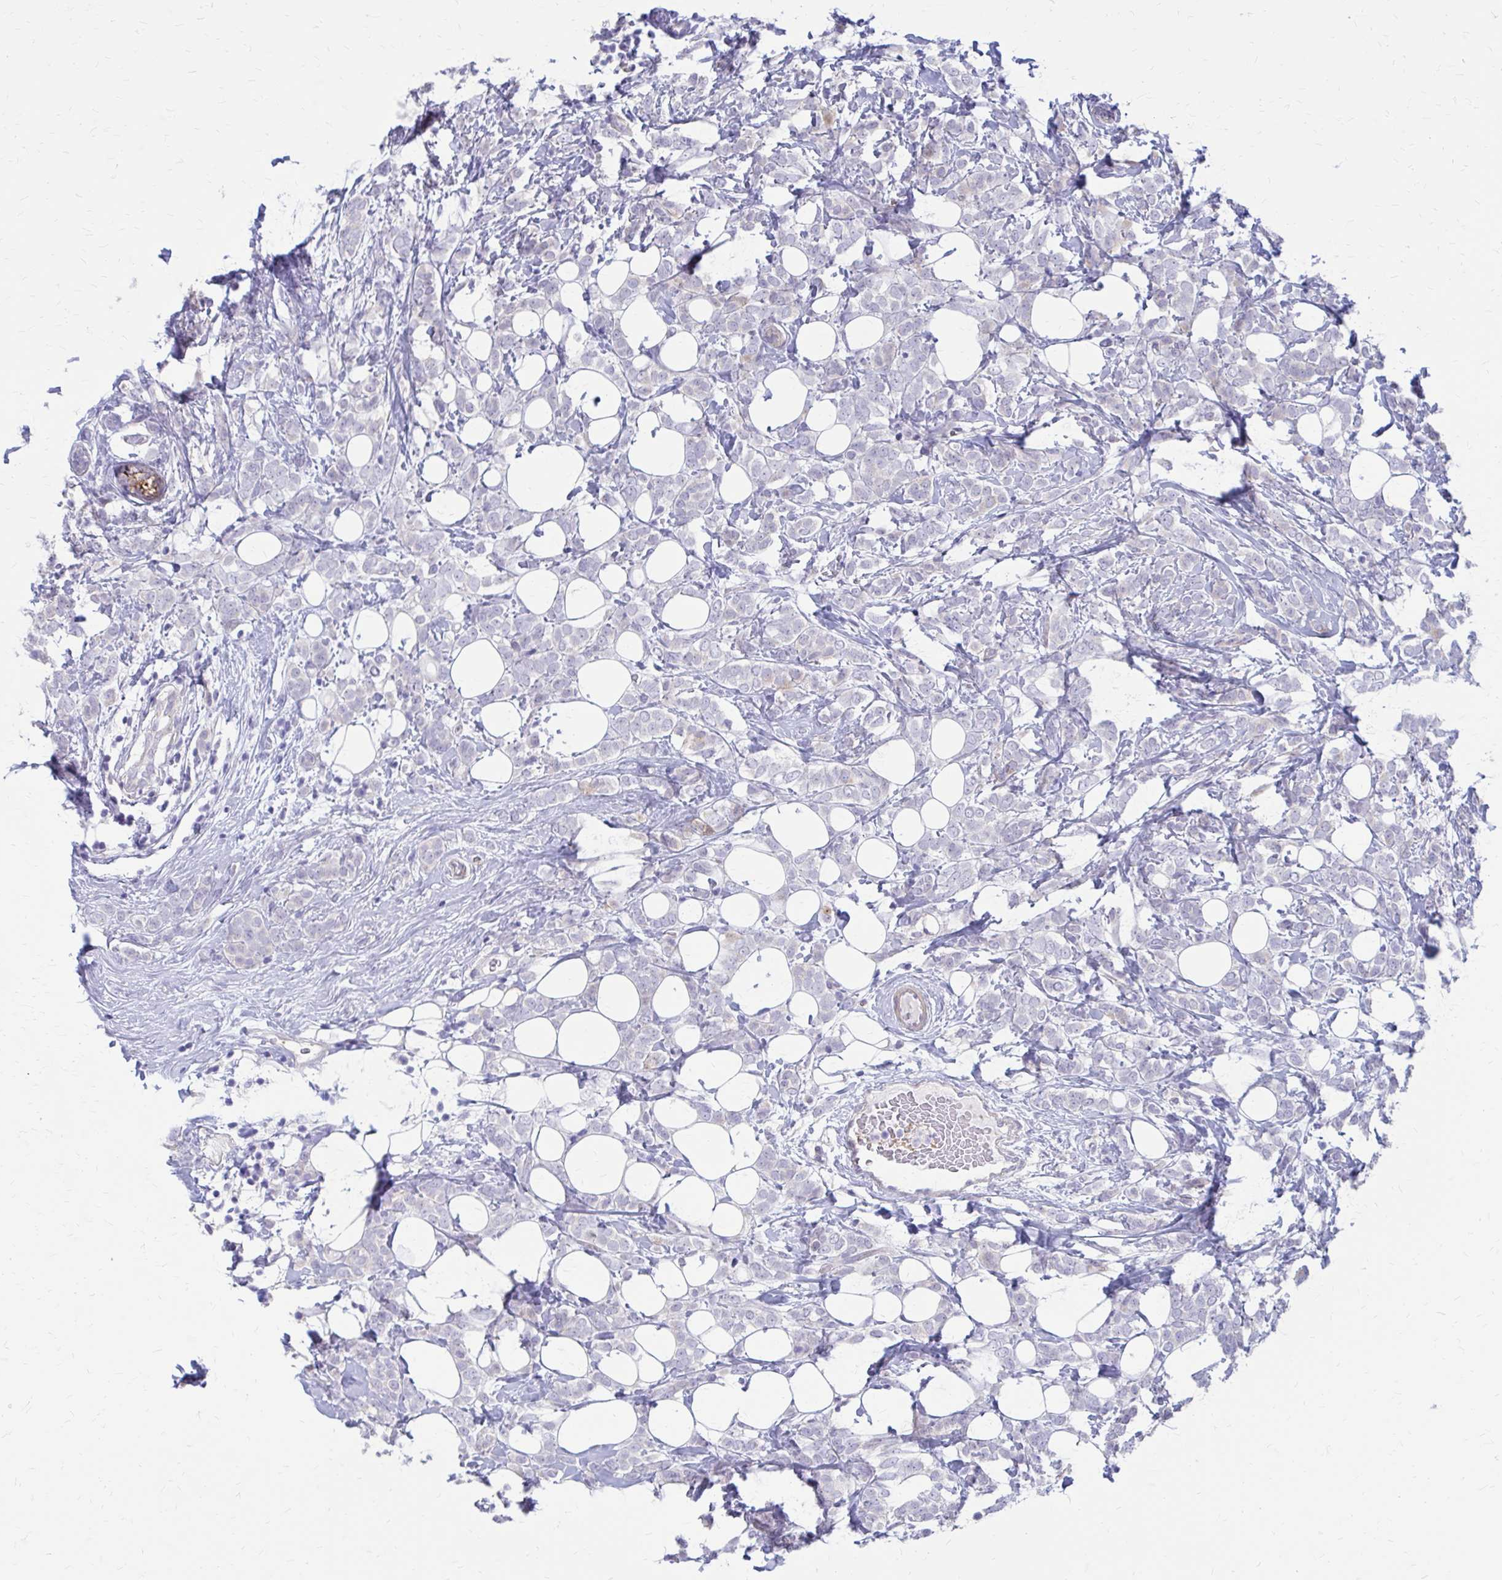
{"staining": {"intensity": "negative", "quantity": "none", "location": "none"}, "tissue": "breast cancer", "cell_type": "Tumor cells", "image_type": "cancer", "snomed": [{"axis": "morphology", "description": "Lobular carcinoma"}, {"axis": "topography", "description": "Breast"}], "caption": "This is an IHC photomicrograph of breast cancer. There is no expression in tumor cells.", "gene": "GLYATL2", "patient": {"sex": "female", "age": 49}}